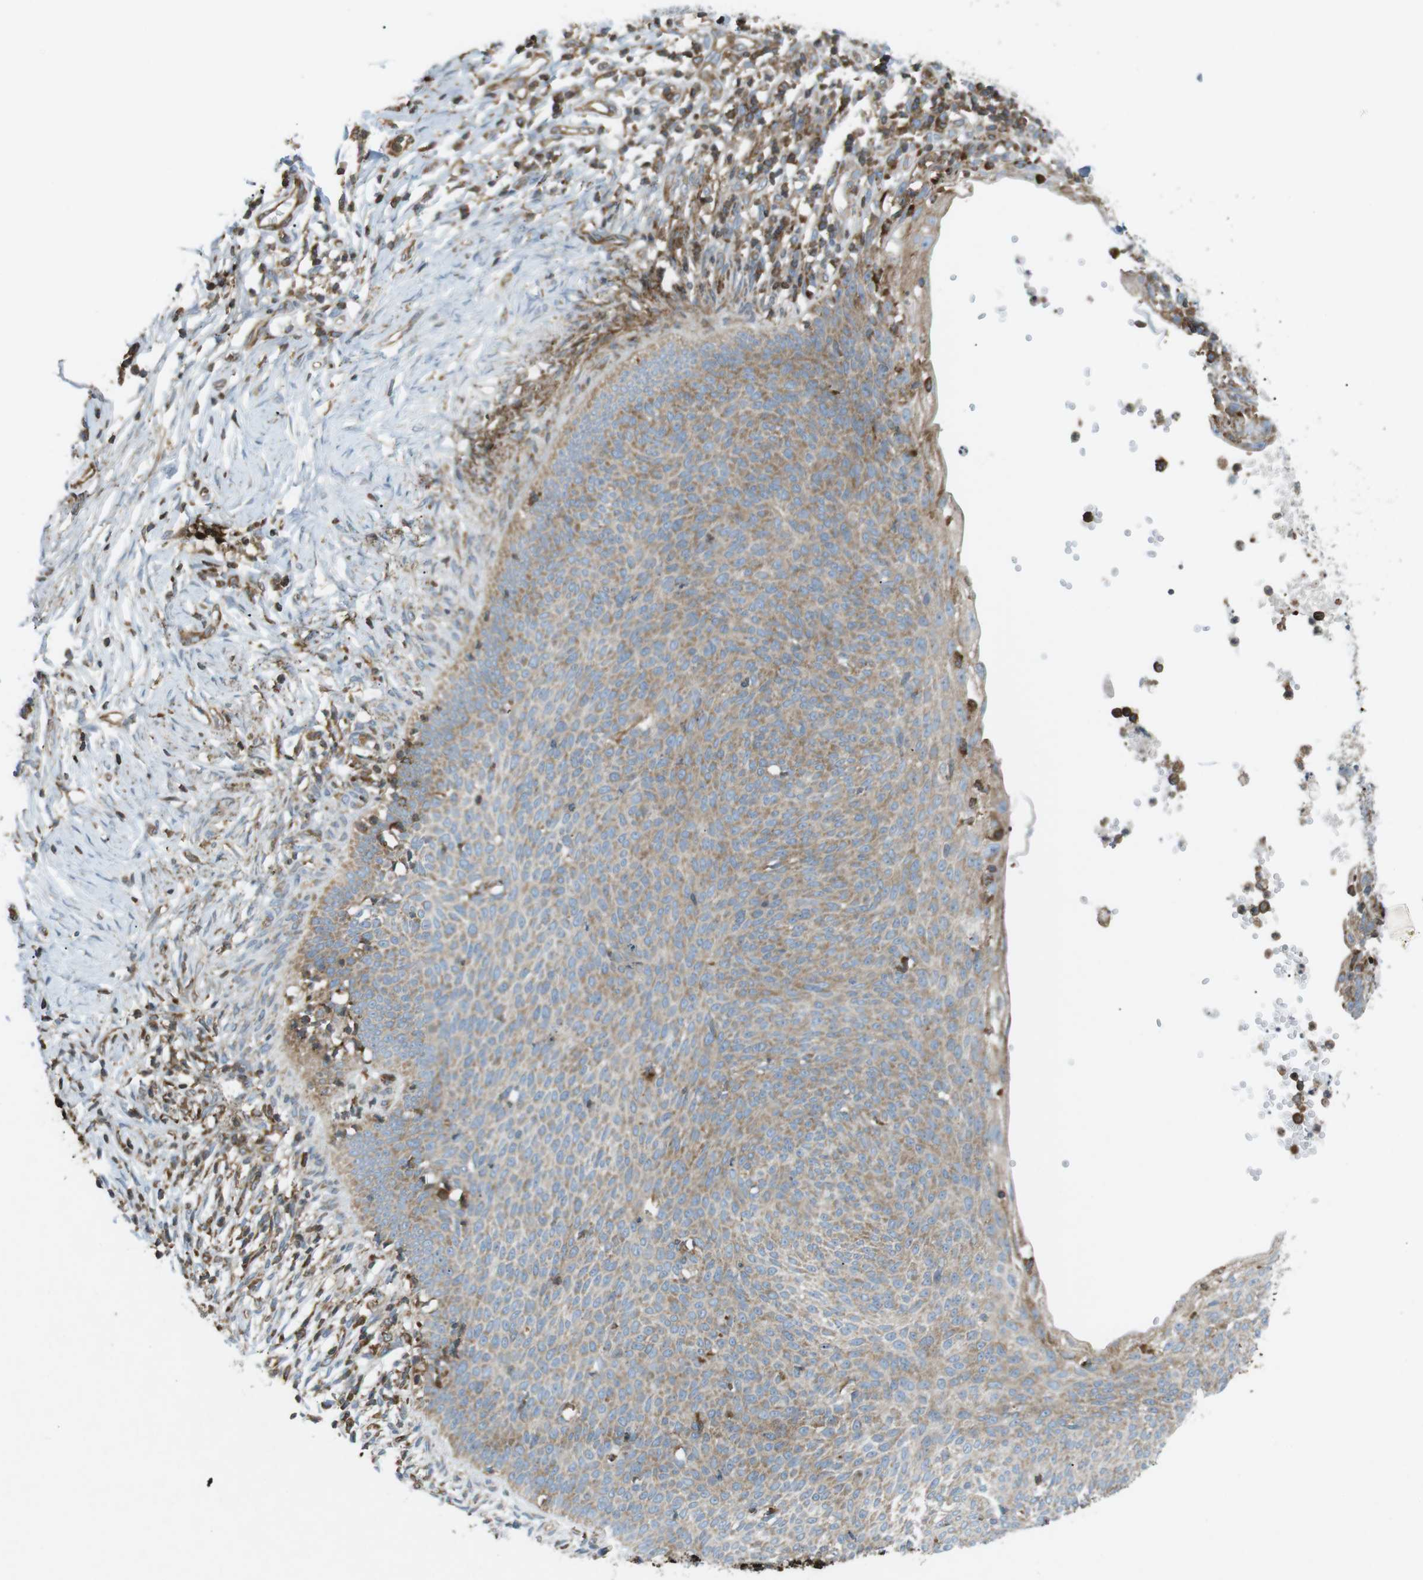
{"staining": {"intensity": "weak", "quantity": "25%-75%", "location": "cytoplasmic/membranous"}, "tissue": "skin cancer", "cell_type": "Tumor cells", "image_type": "cancer", "snomed": [{"axis": "morphology", "description": "Normal tissue, NOS"}, {"axis": "morphology", "description": "Basal cell carcinoma"}, {"axis": "topography", "description": "Skin"}], "caption": "Skin cancer (basal cell carcinoma) stained with a protein marker demonstrates weak staining in tumor cells.", "gene": "FLII", "patient": {"sex": "male", "age": 87}}